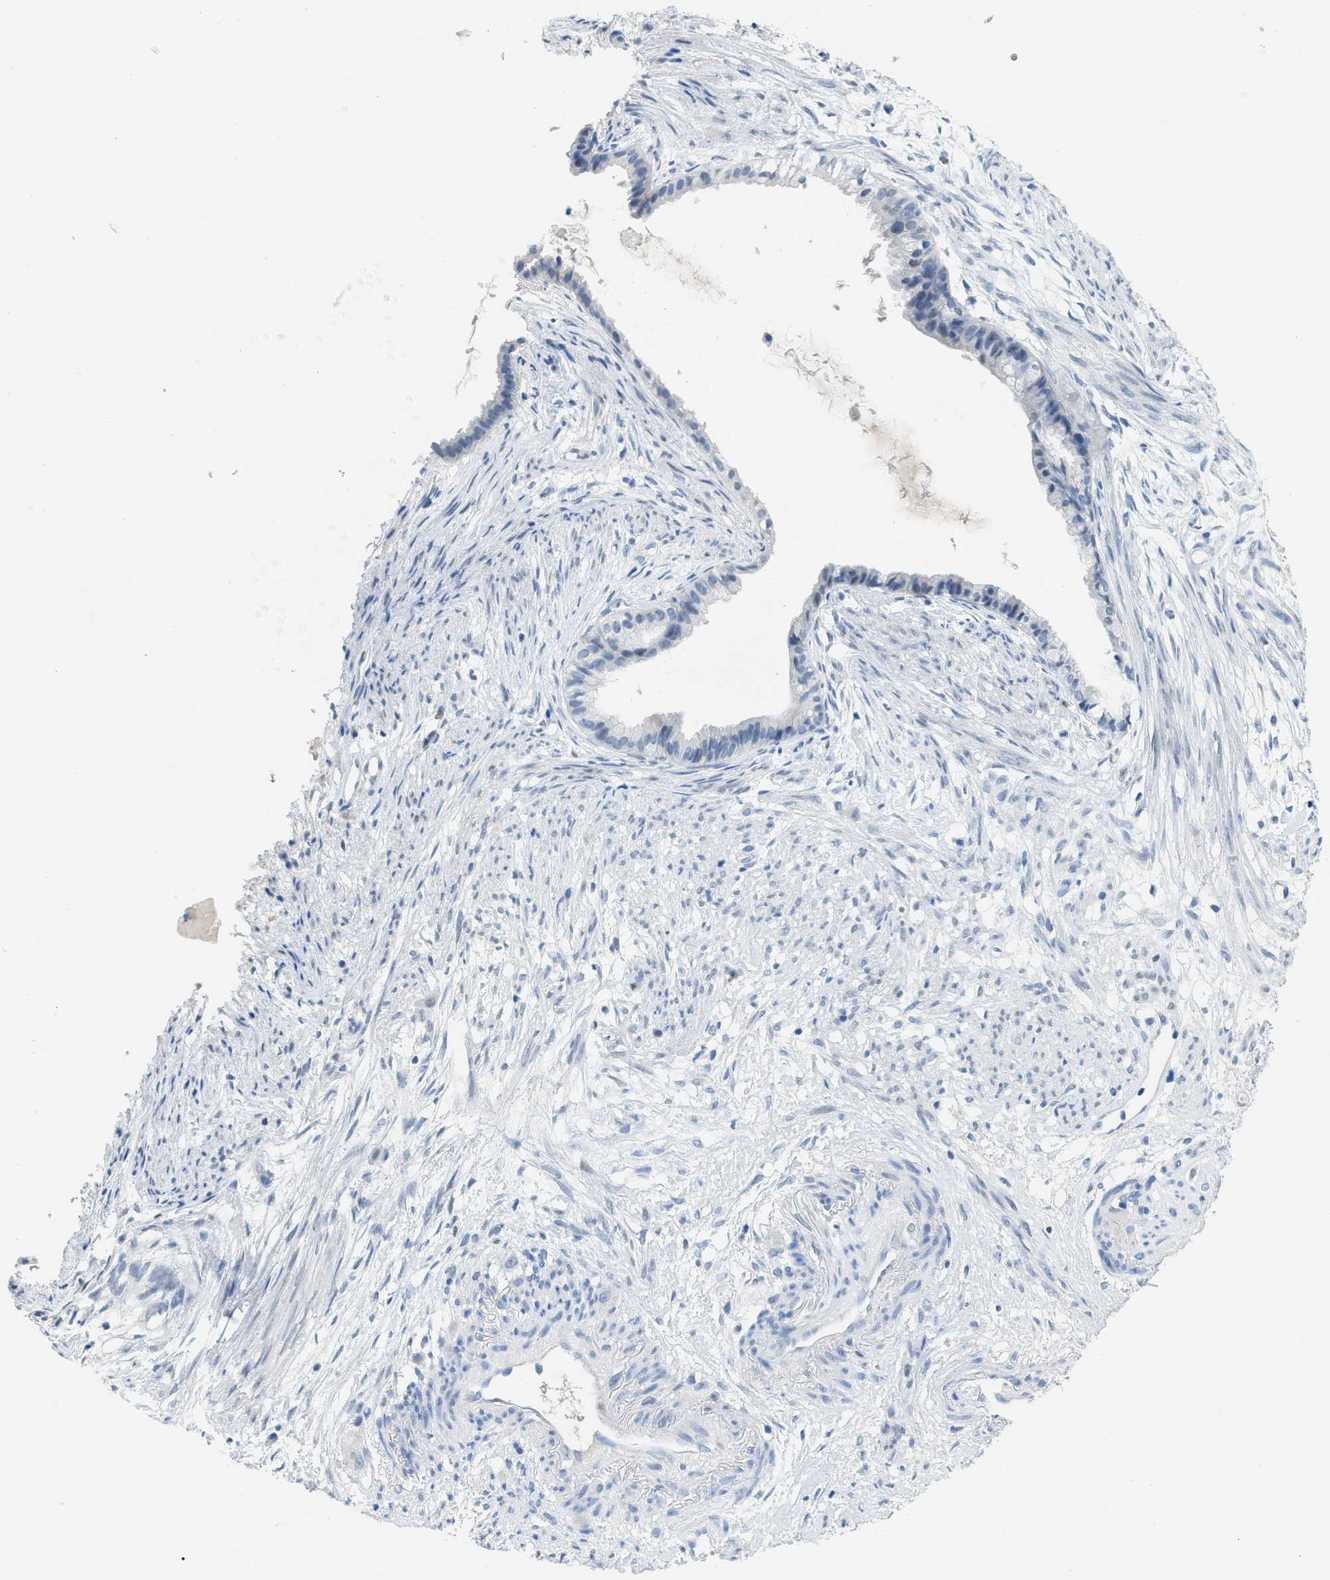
{"staining": {"intensity": "negative", "quantity": "none", "location": "none"}, "tissue": "cervical cancer", "cell_type": "Tumor cells", "image_type": "cancer", "snomed": [{"axis": "morphology", "description": "Normal tissue, NOS"}, {"axis": "morphology", "description": "Adenocarcinoma, NOS"}, {"axis": "topography", "description": "Cervix"}, {"axis": "topography", "description": "Endometrium"}], "caption": "A photomicrograph of cervical cancer (adenocarcinoma) stained for a protein exhibits no brown staining in tumor cells. Nuclei are stained in blue.", "gene": "HSF2", "patient": {"sex": "female", "age": 86}}